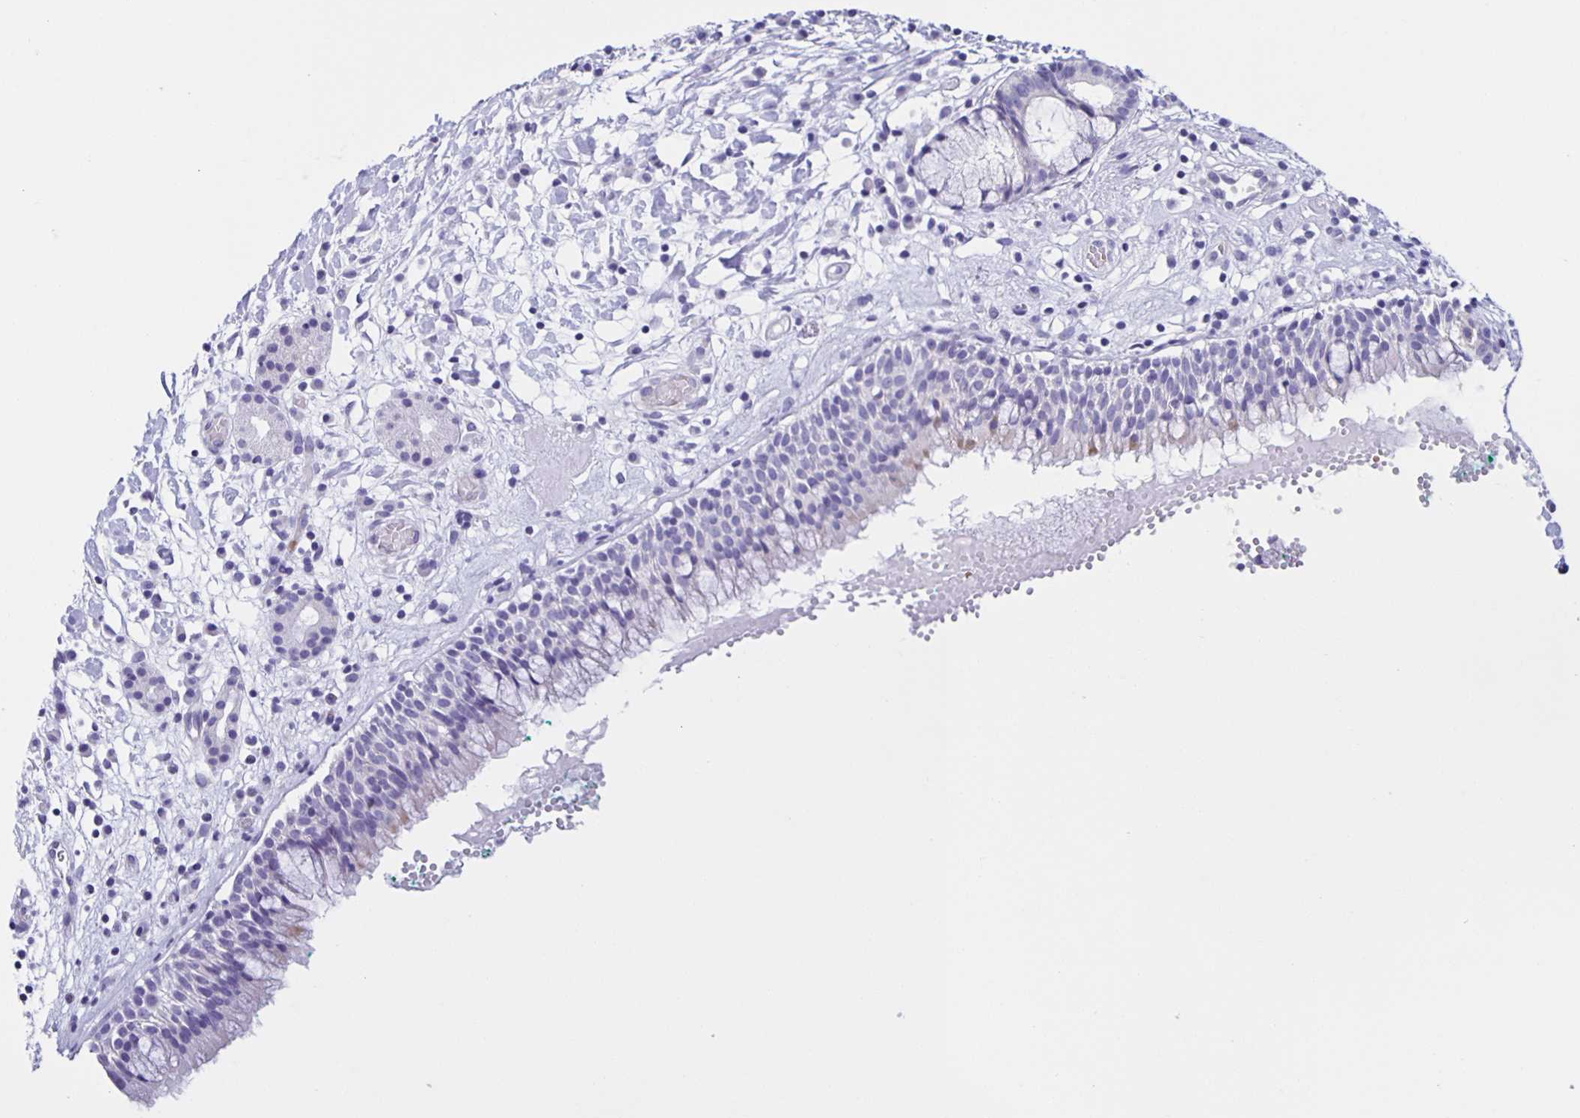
{"staining": {"intensity": "negative", "quantity": "none", "location": "none"}, "tissue": "nasopharynx", "cell_type": "Respiratory epithelial cells", "image_type": "normal", "snomed": [{"axis": "morphology", "description": "Normal tissue, NOS"}, {"axis": "morphology", "description": "Basal cell carcinoma"}, {"axis": "topography", "description": "Cartilage tissue"}, {"axis": "topography", "description": "Nasopharynx"}, {"axis": "topography", "description": "Oral tissue"}], "caption": "Immunohistochemistry of normal human nasopharynx exhibits no staining in respiratory epithelial cells. Brightfield microscopy of immunohistochemistry (IHC) stained with DAB (brown) and hematoxylin (blue), captured at high magnification.", "gene": "AQP6", "patient": {"sex": "female", "age": 77}}